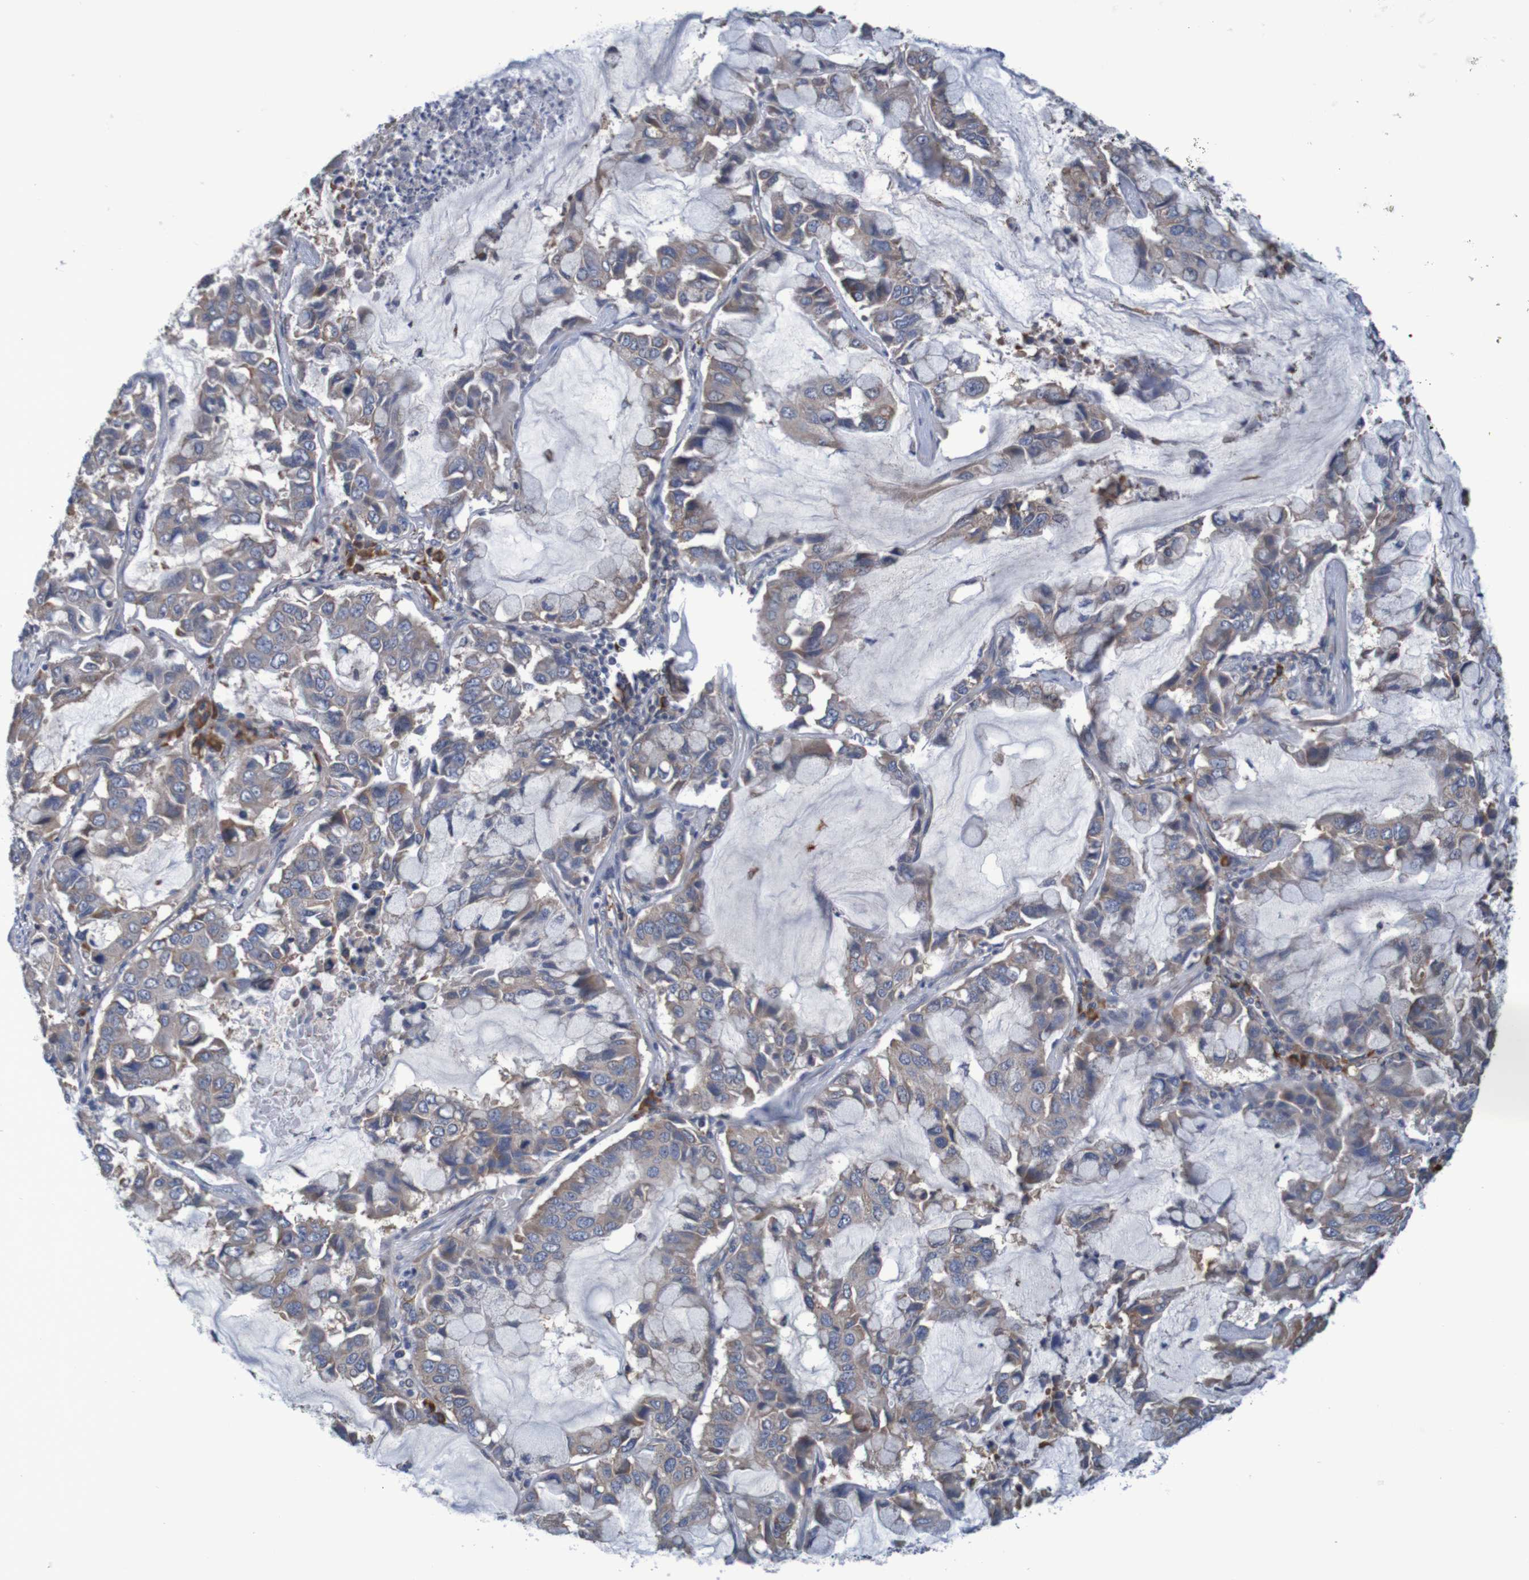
{"staining": {"intensity": "weak", "quantity": ">75%", "location": "cytoplasmic/membranous"}, "tissue": "lung cancer", "cell_type": "Tumor cells", "image_type": "cancer", "snomed": [{"axis": "morphology", "description": "Adenocarcinoma, NOS"}, {"axis": "topography", "description": "Lung"}], "caption": "Tumor cells show low levels of weak cytoplasmic/membranous expression in approximately >75% of cells in human adenocarcinoma (lung). Using DAB (3,3'-diaminobenzidine) (brown) and hematoxylin (blue) stains, captured at high magnification using brightfield microscopy.", "gene": "CLDN18", "patient": {"sex": "male", "age": 64}}